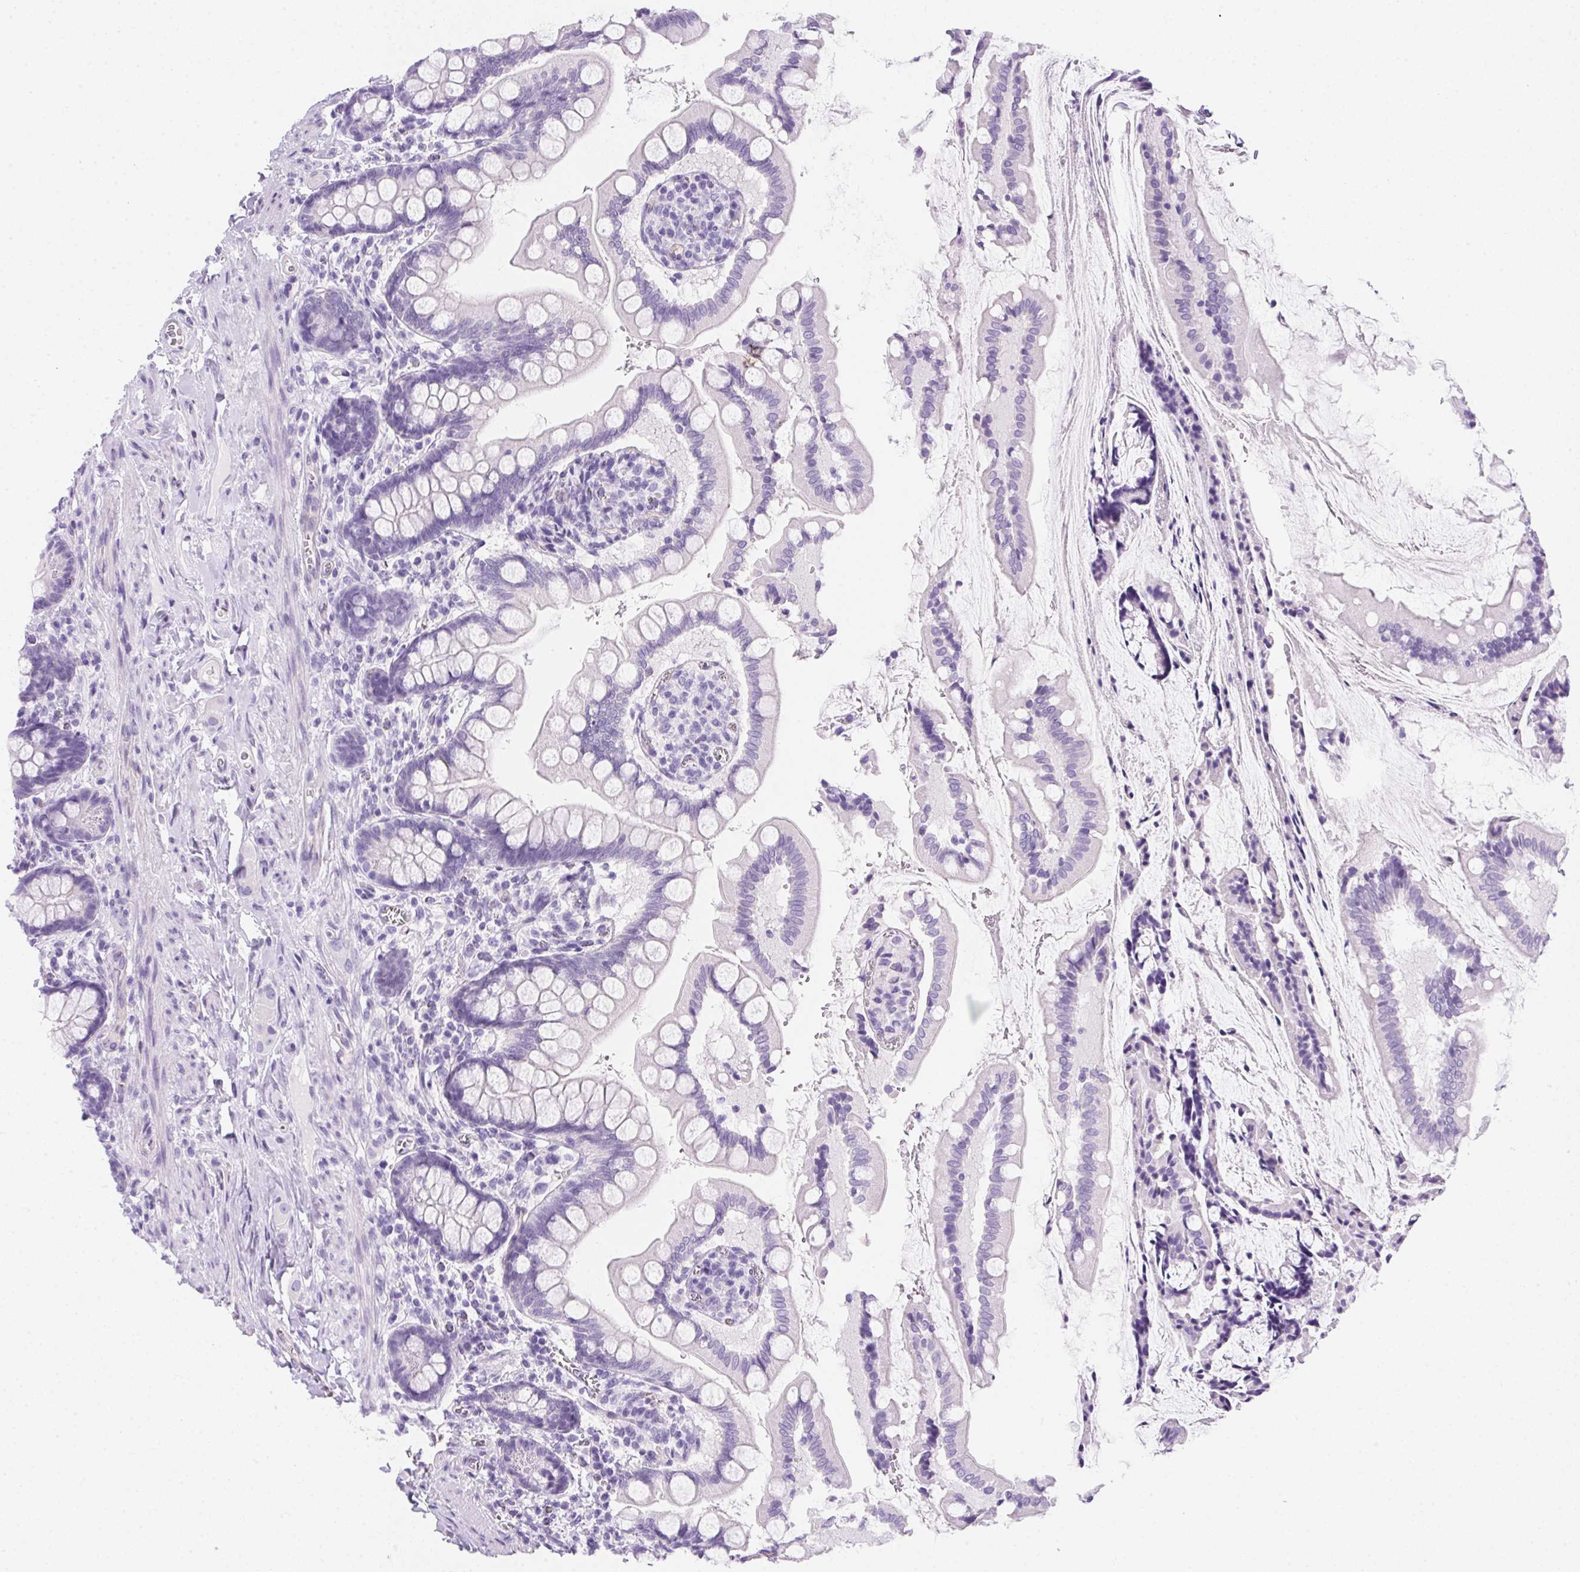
{"staining": {"intensity": "negative", "quantity": "none", "location": "none"}, "tissue": "small intestine", "cell_type": "Glandular cells", "image_type": "normal", "snomed": [{"axis": "morphology", "description": "Normal tissue, NOS"}, {"axis": "topography", "description": "Small intestine"}], "caption": "IHC histopathology image of unremarkable small intestine: human small intestine stained with DAB (3,3'-diaminobenzidine) shows no significant protein staining in glandular cells. The staining is performed using DAB (3,3'-diaminobenzidine) brown chromogen with nuclei counter-stained in using hematoxylin.", "gene": "SPACA5B", "patient": {"sex": "female", "age": 56}}